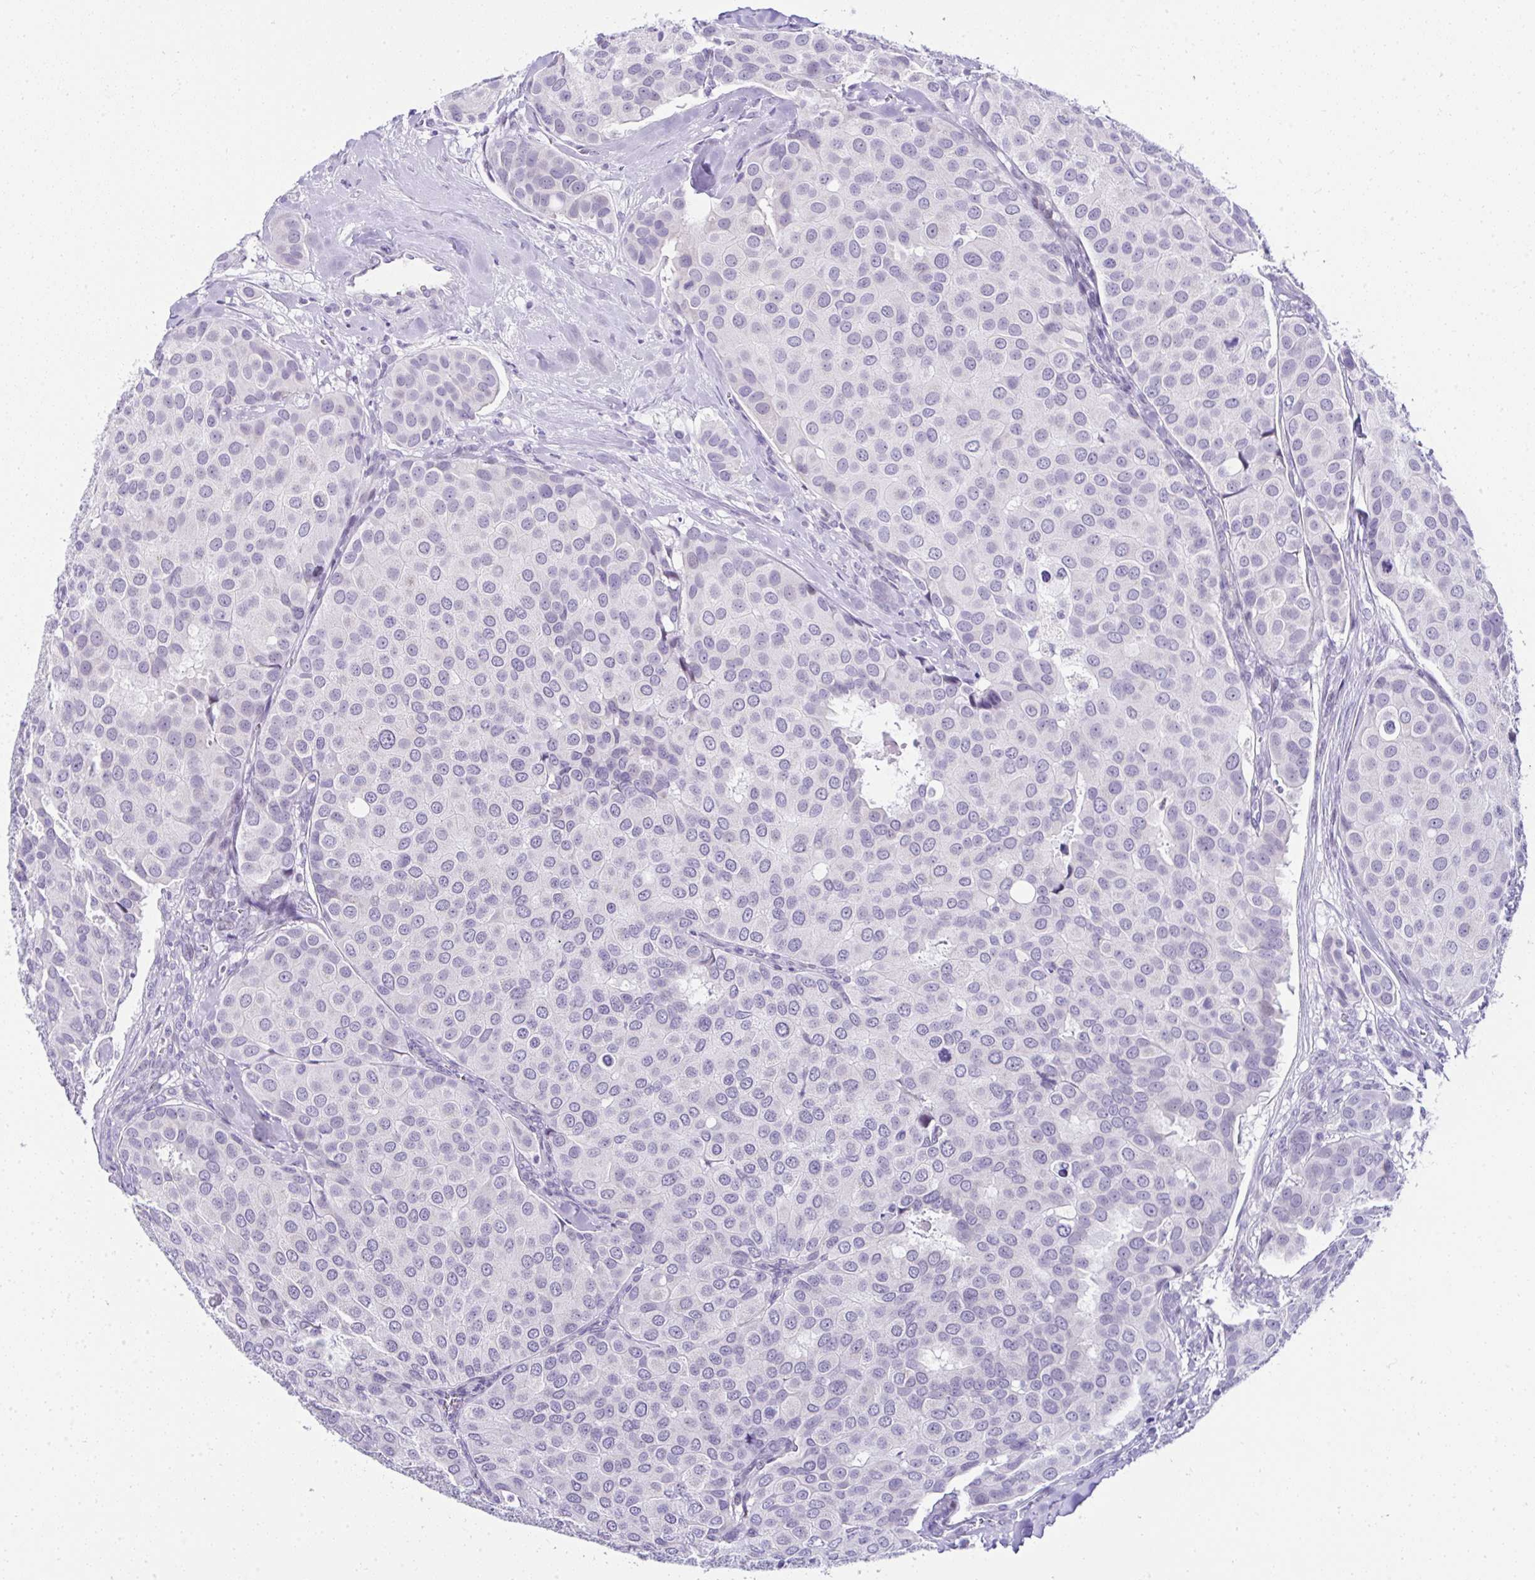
{"staining": {"intensity": "negative", "quantity": "none", "location": "none"}, "tissue": "breast cancer", "cell_type": "Tumor cells", "image_type": "cancer", "snomed": [{"axis": "morphology", "description": "Duct carcinoma"}, {"axis": "topography", "description": "Breast"}], "caption": "DAB immunohistochemical staining of human breast cancer reveals no significant positivity in tumor cells.", "gene": "RNF183", "patient": {"sex": "female", "age": 70}}